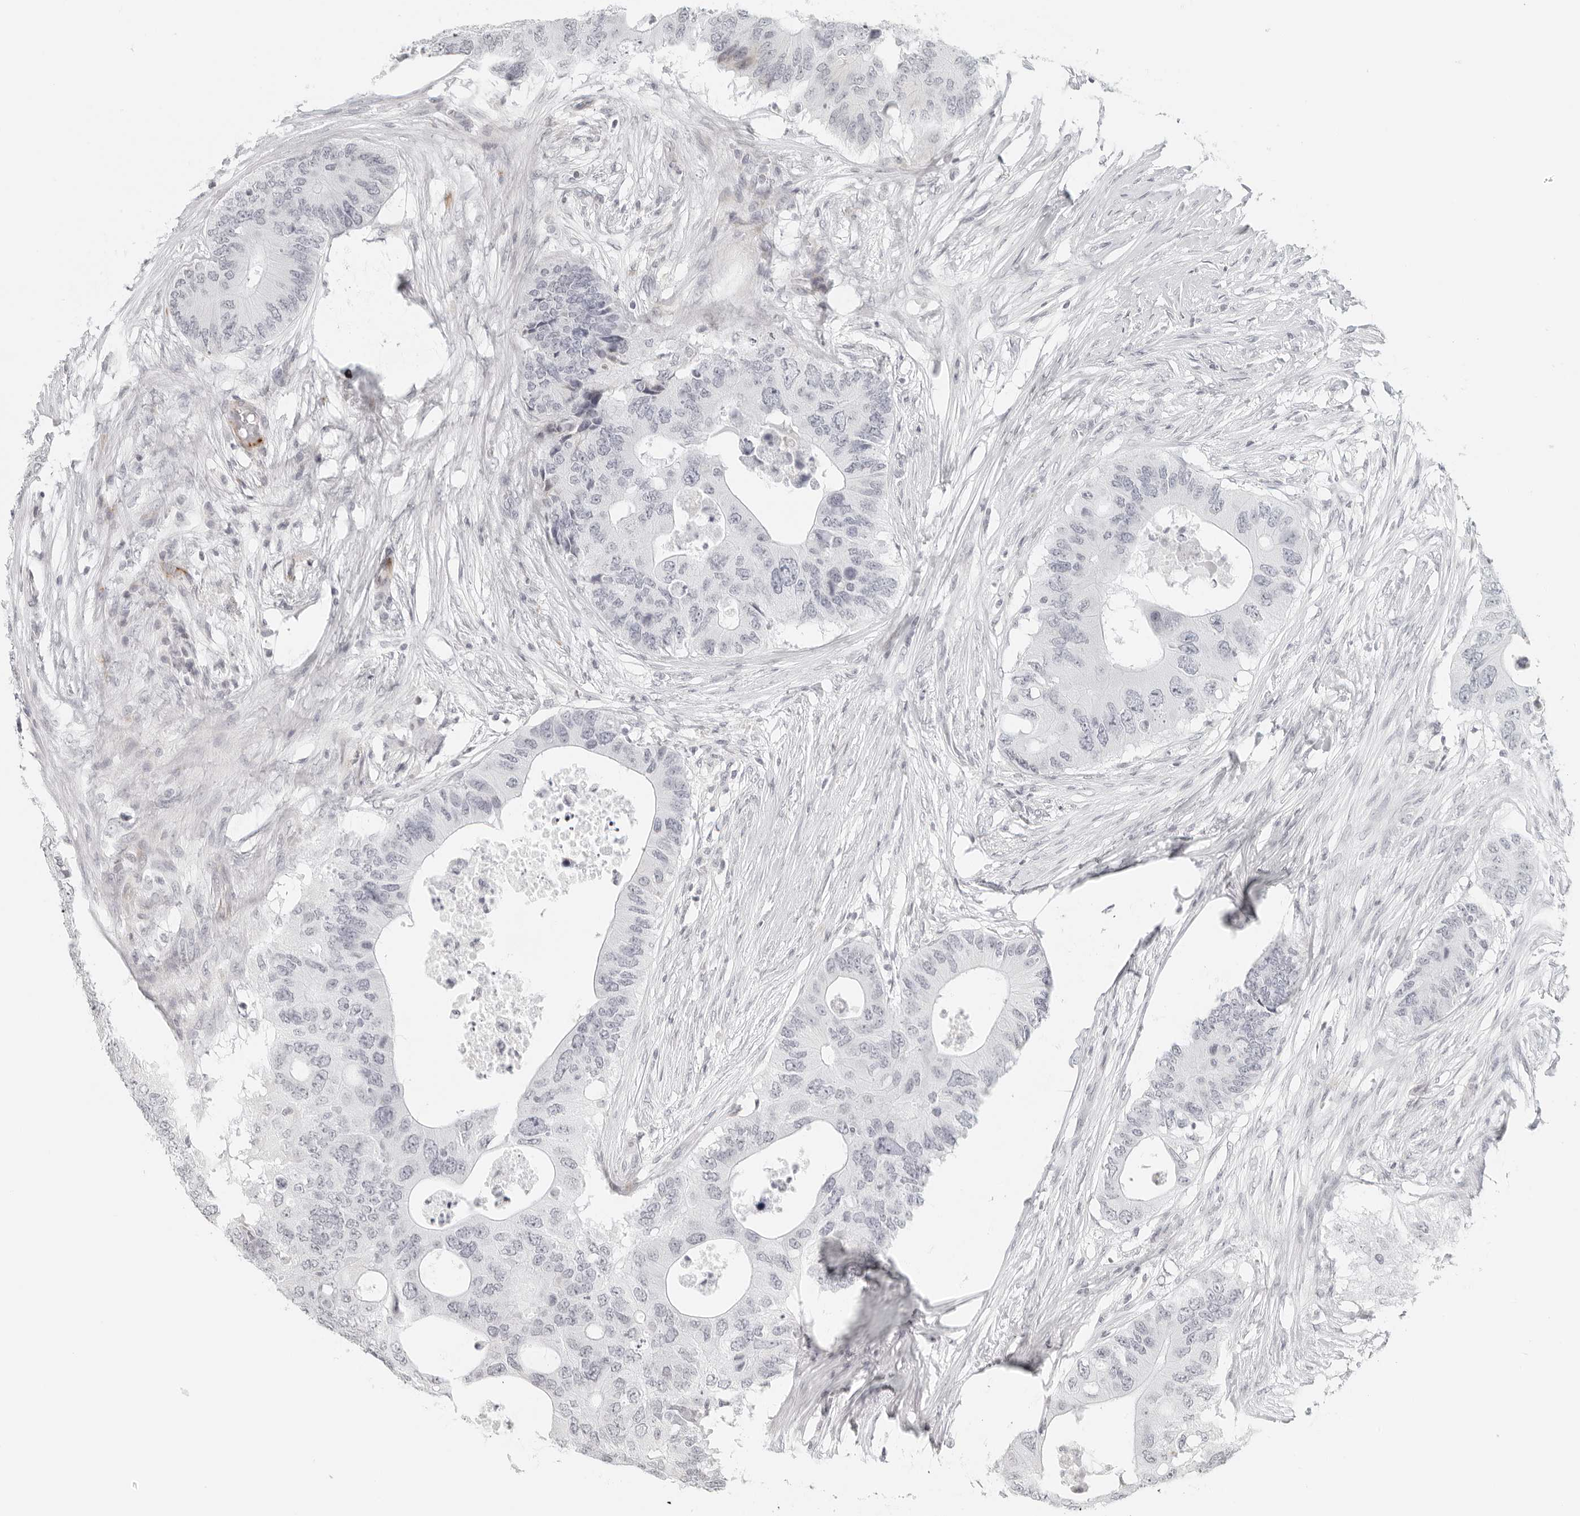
{"staining": {"intensity": "negative", "quantity": "none", "location": "none"}, "tissue": "colorectal cancer", "cell_type": "Tumor cells", "image_type": "cancer", "snomed": [{"axis": "morphology", "description": "Adenocarcinoma, NOS"}, {"axis": "topography", "description": "Colon"}], "caption": "The micrograph shows no significant positivity in tumor cells of adenocarcinoma (colorectal).", "gene": "RPS6KC1", "patient": {"sex": "male", "age": 71}}